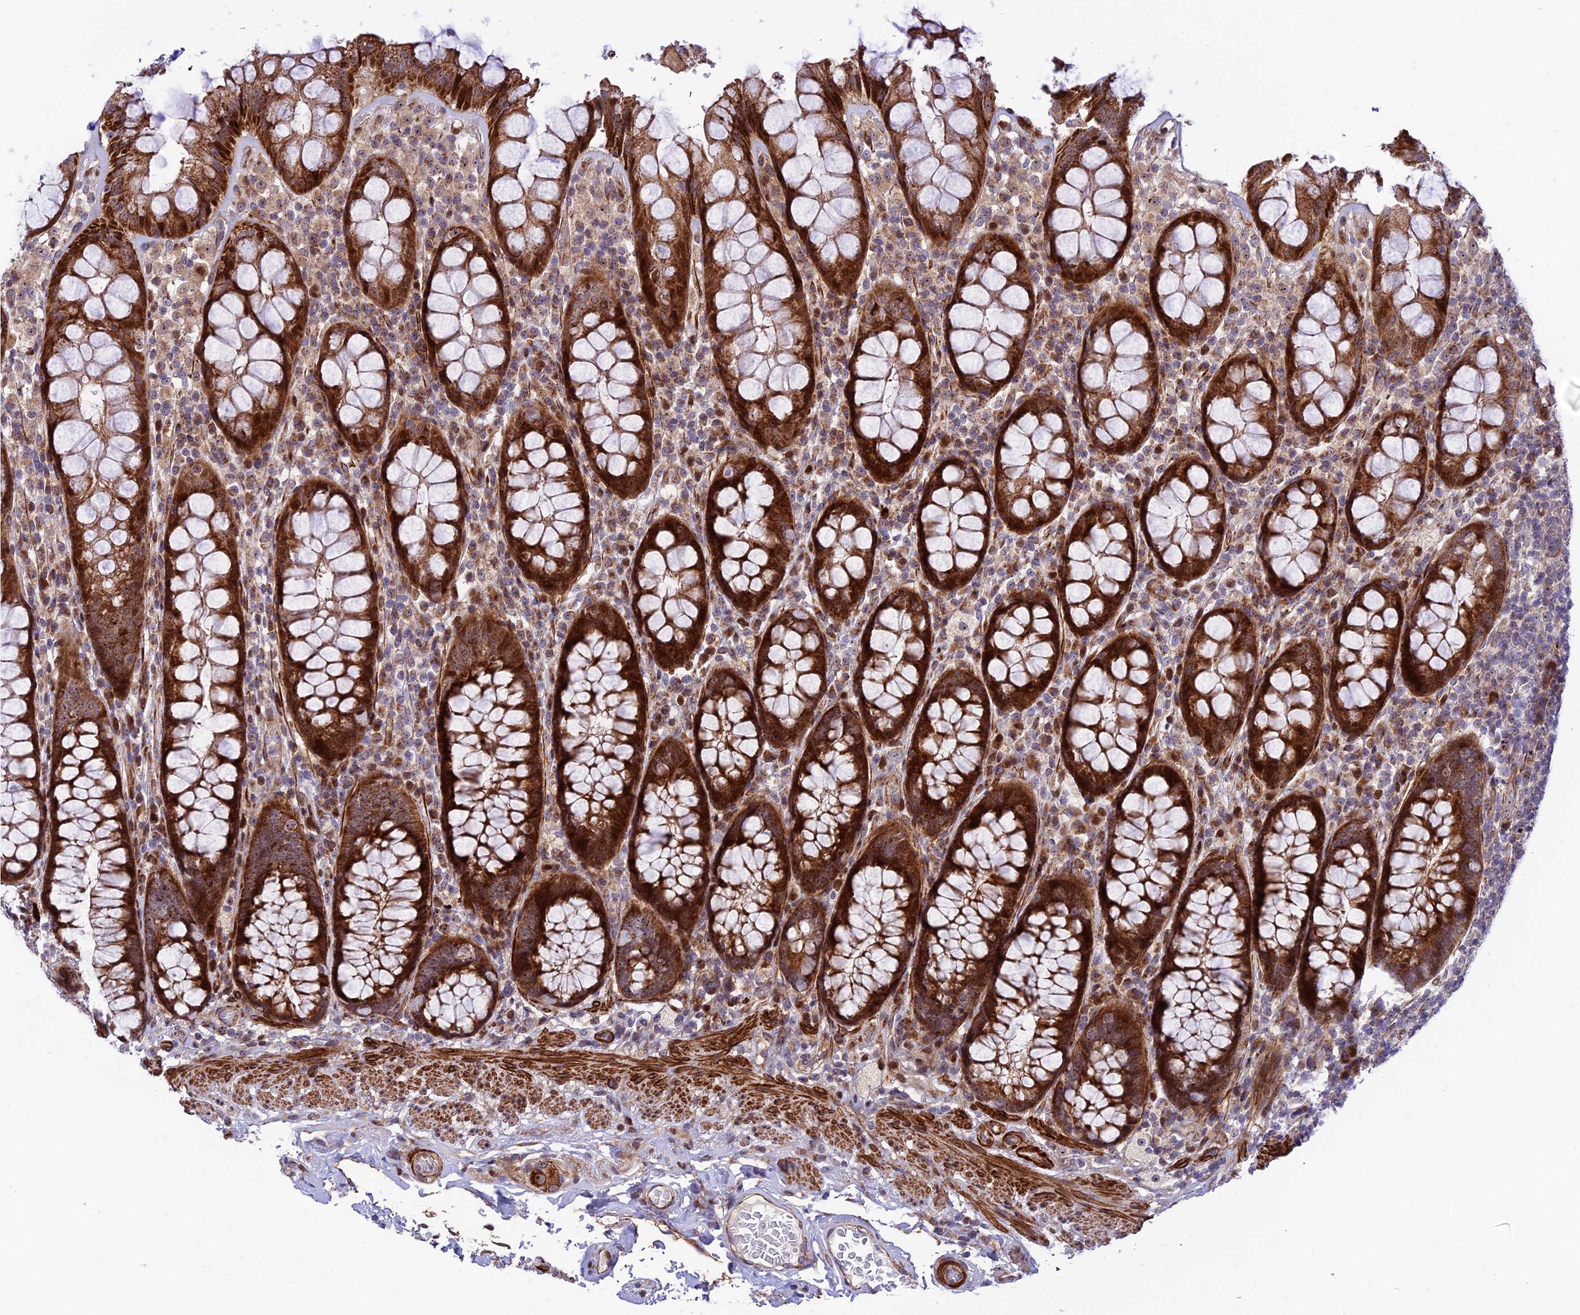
{"staining": {"intensity": "strong", "quantity": ">75%", "location": "cytoplasmic/membranous,nuclear"}, "tissue": "rectum", "cell_type": "Glandular cells", "image_type": "normal", "snomed": [{"axis": "morphology", "description": "Normal tissue, NOS"}, {"axis": "topography", "description": "Rectum"}], "caption": "Rectum stained with DAB immunohistochemistry shows high levels of strong cytoplasmic/membranous,nuclear positivity in approximately >75% of glandular cells. (IHC, brightfield microscopy, high magnification).", "gene": "KBTBD7", "patient": {"sex": "male", "age": 83}}